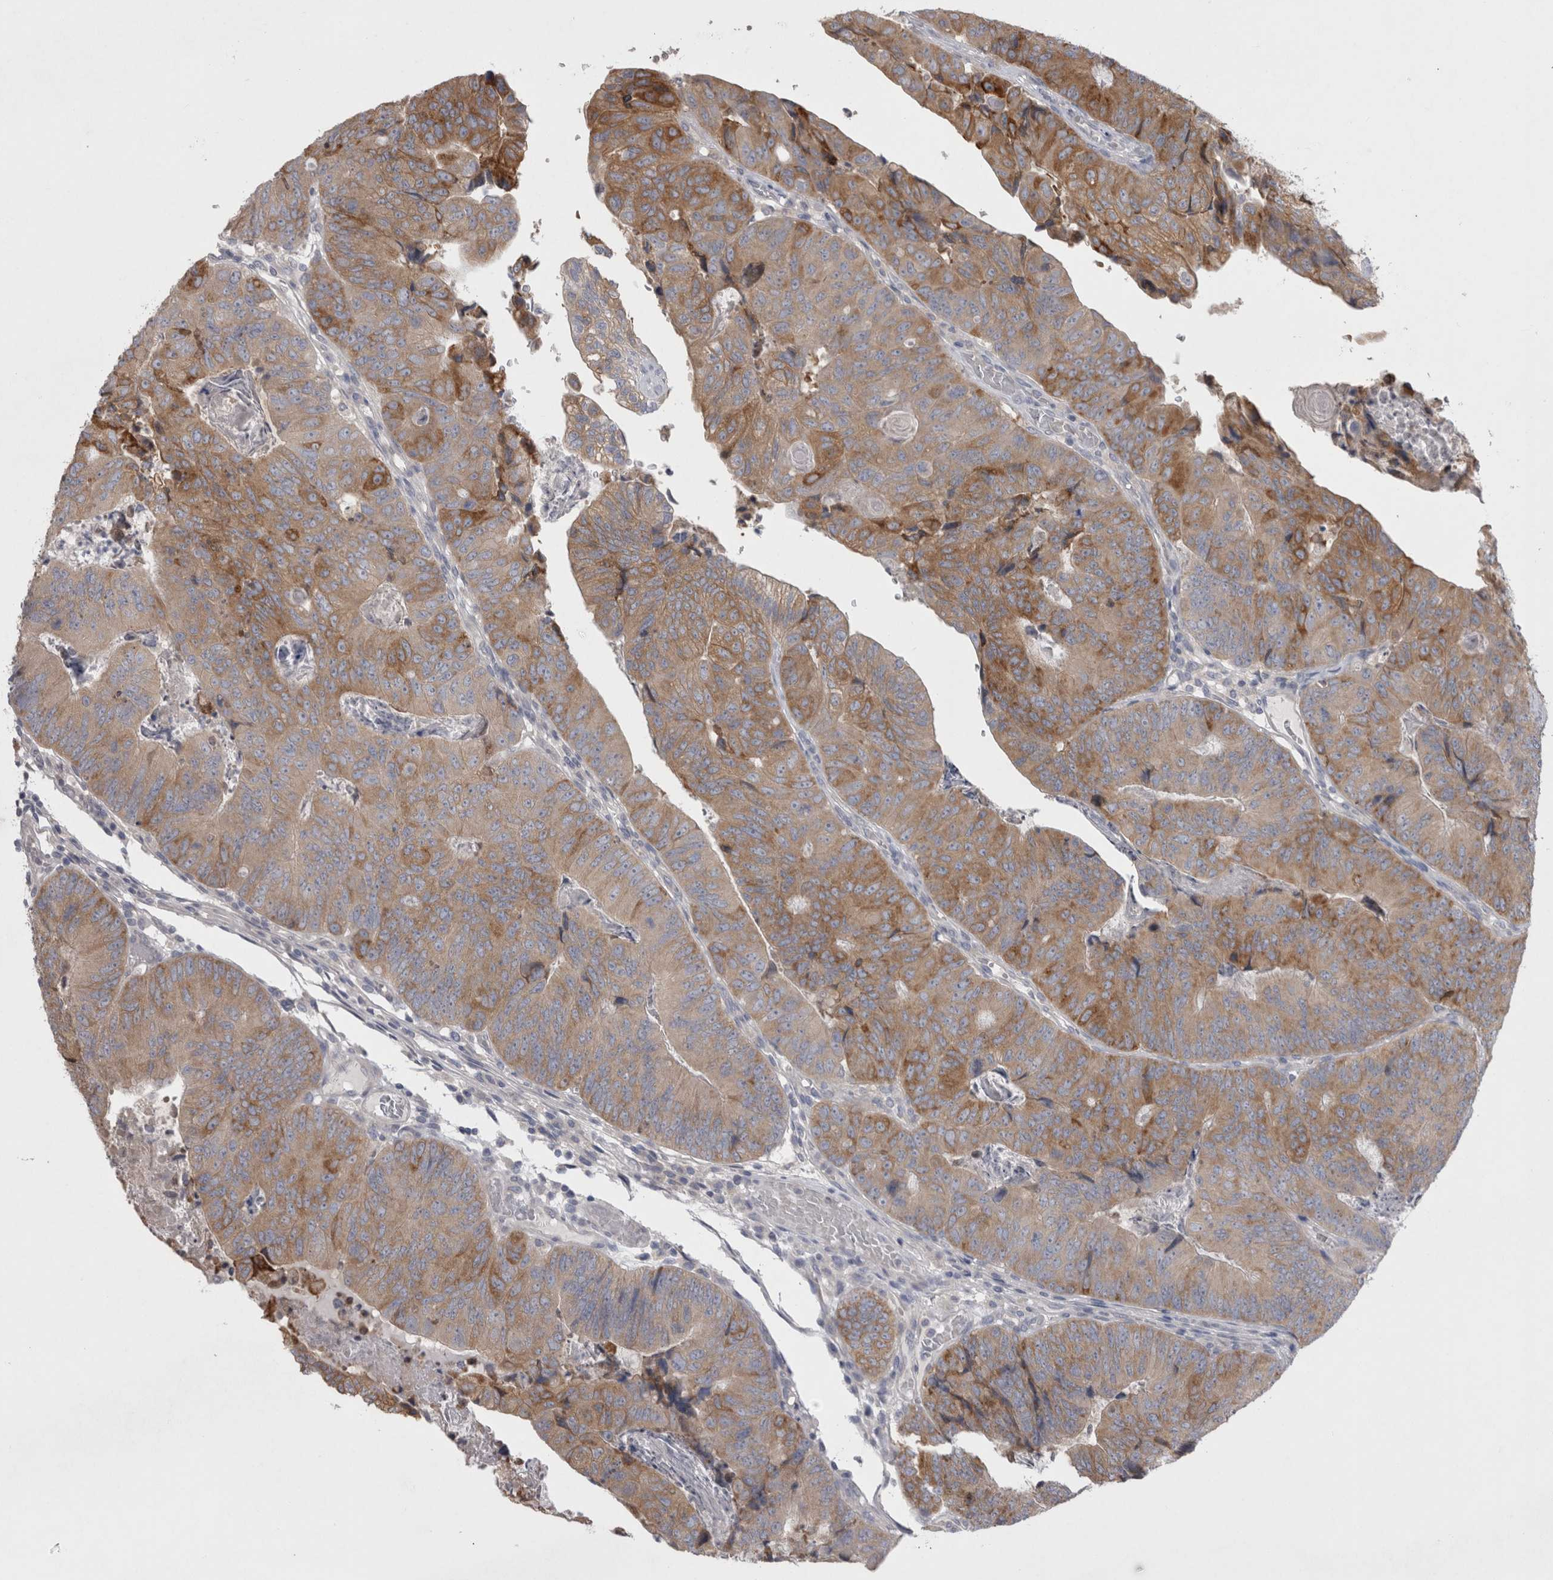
{"staining": {"intensity": "moderate", "quantity": ">75%", "location": "cytoplasmic/membranous"}, "tissue": "colorectal cancer", "cell_type": "Tumor cells", "image_type": "cancer", "snomed": [{"axis": "morphology", "description": "Adenocarcinoma, NOS"}, {"axis": "topography", "description": "Colon"}], "caption": "This micrograph demonstrates immunohistochemistry staining of human adenocarcinoma (colorectal), with medium moderate cytoplasmic/membranous staining in about >75% of tumor cells.", "gene": "LRRC40", "patient": {"sex": "female", "age": 67}}